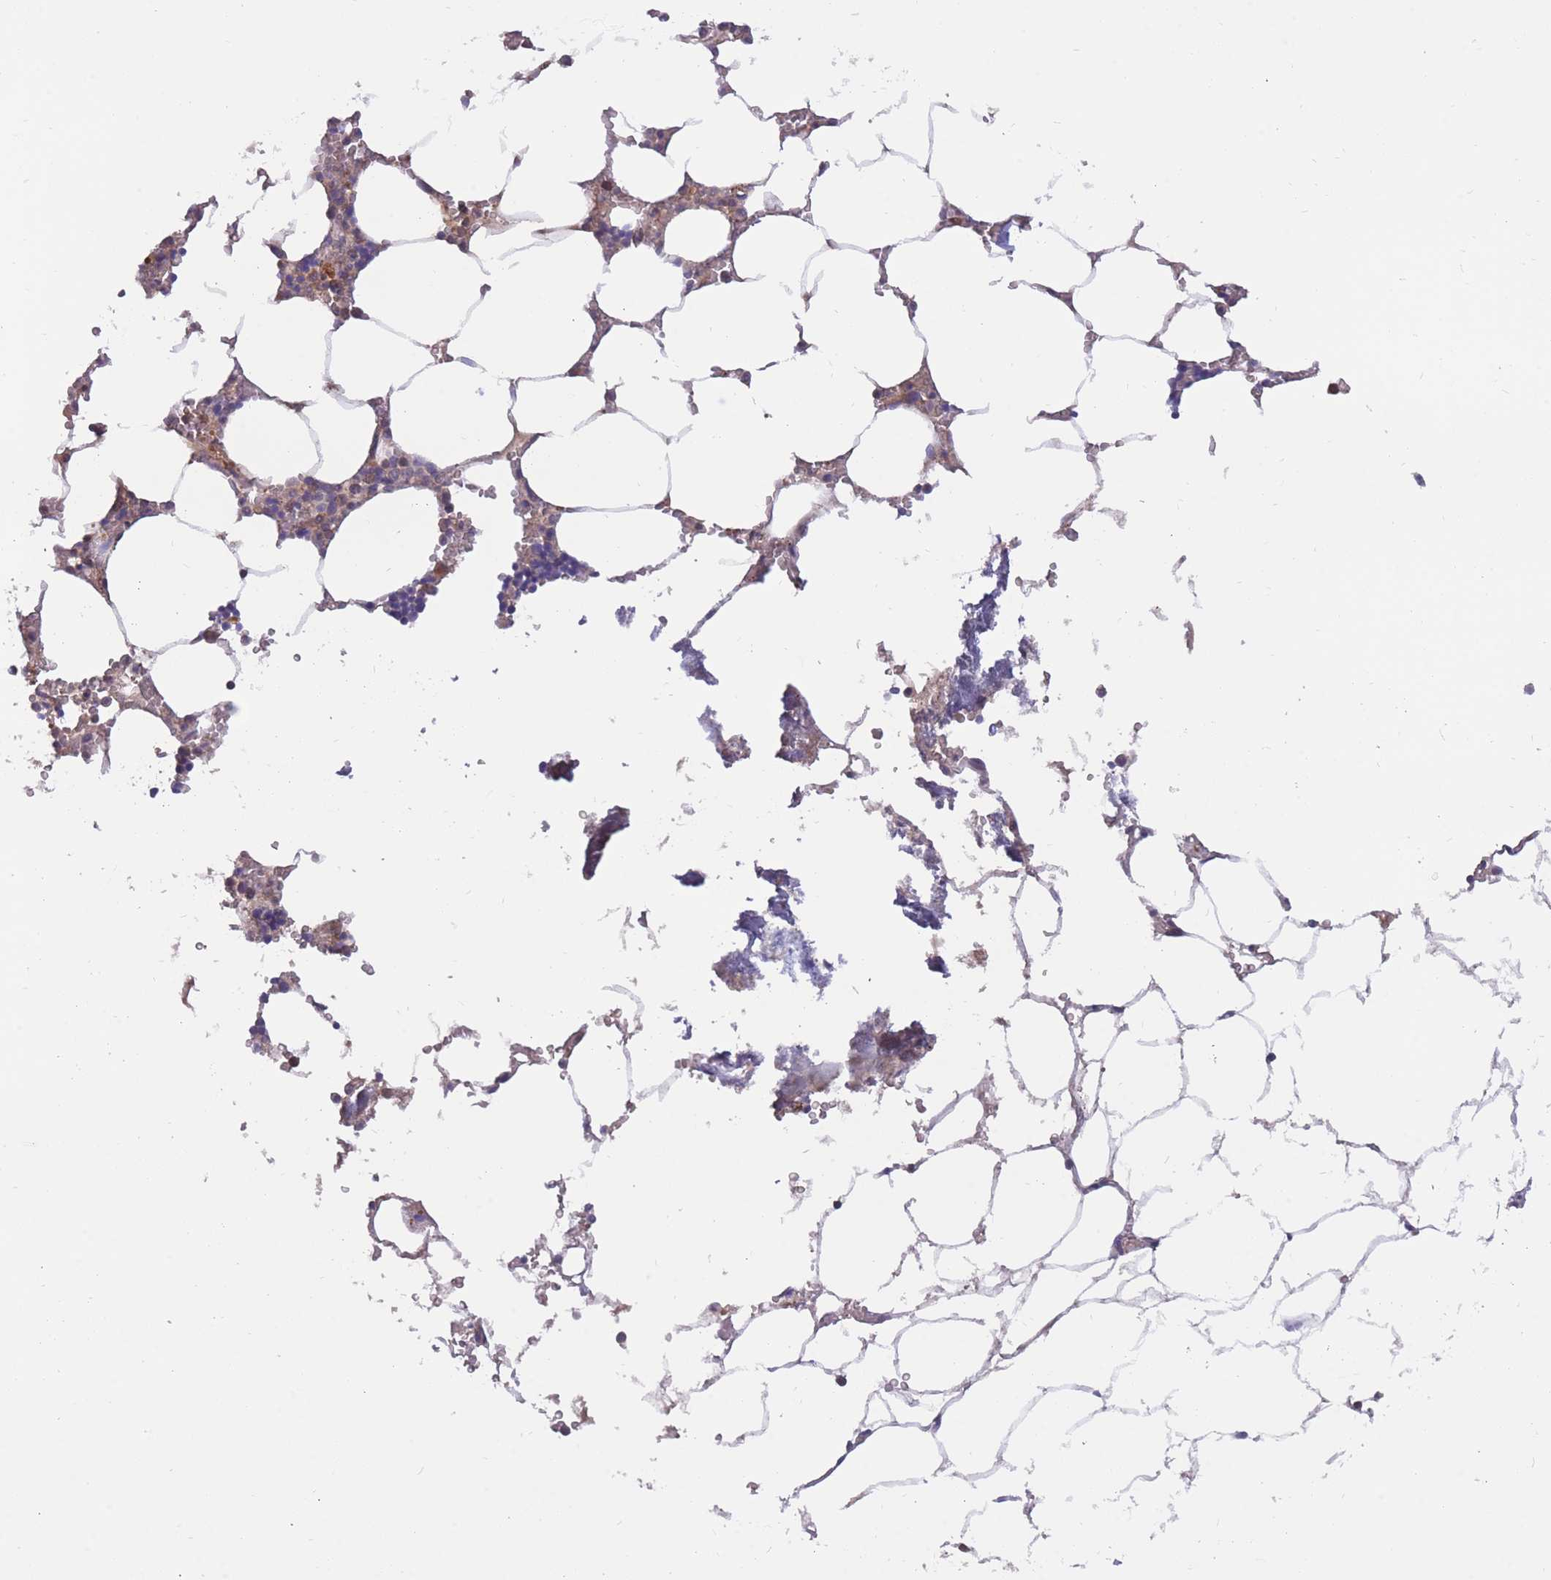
{"staining": {"intensity": "moderate", "quantity": "<25%", "location": "cytoplasmic/membranous"}, "tissue": "bone marrow", "cell_type": "Hematopoietic cells", "image_type": "normal", "snomed": [{"axis": "morphology", "description": "Normal tissue, NOS"}, {"axis": "topography", "description": "Bone marrow"}], "caption": "The histopathology image exhibits a brown stain indicating the presence of a protein in the cytoplasmic/membranous of hematopoietic cells in bone marrow. (DAB (3,3'-diaminobenzidine) = brown stain, brightfield microscopy at high magnification).", "gene": "UBE2NL", "patient": {"sex": "male", "age": 70}}